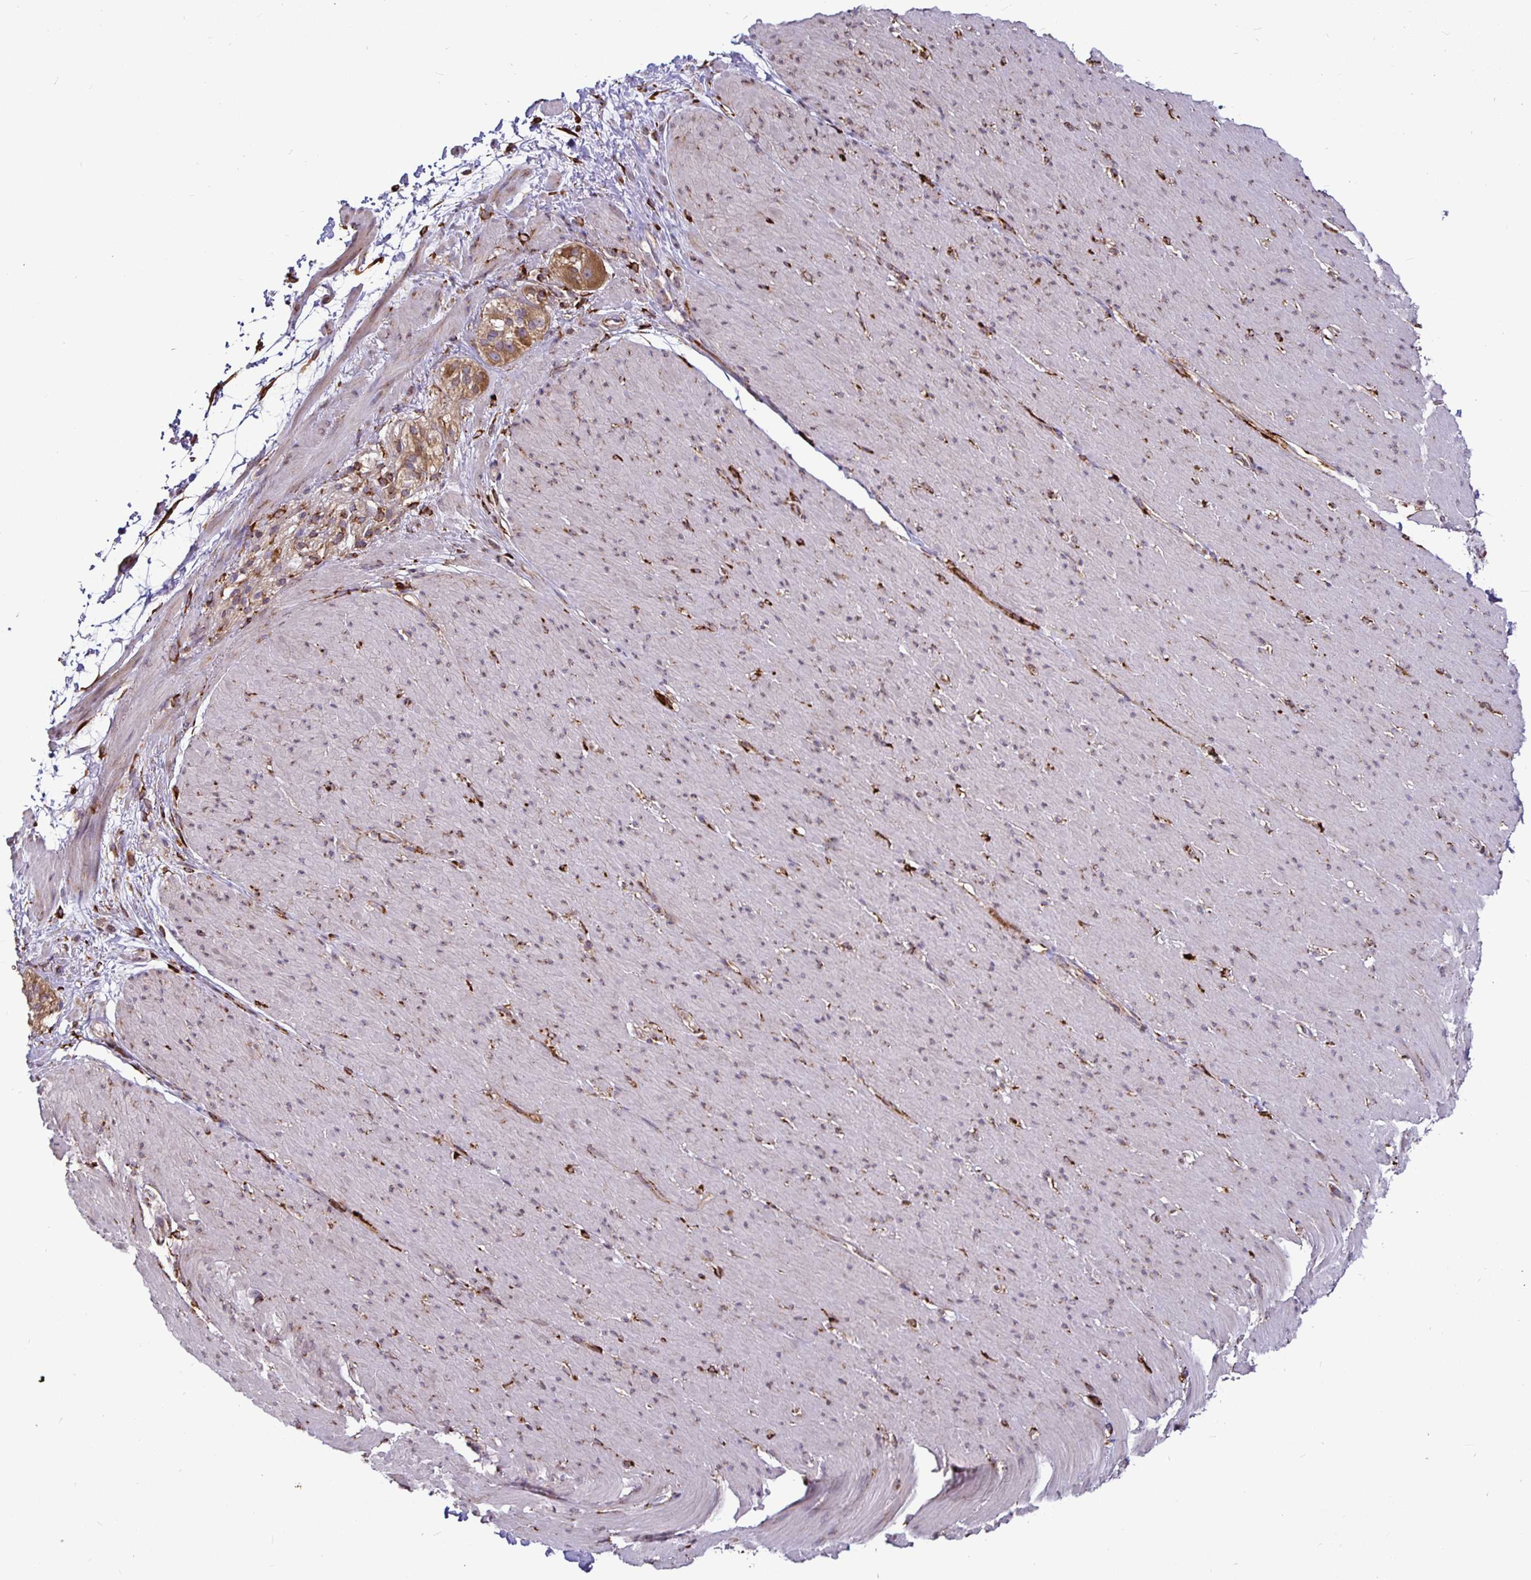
{"staining": {"intensity": "moderate", "quantity": "25%-75%", "location": "cytoplasmic/membranous"}, "tissue": "smooth muscle", "cell_type": "Smooth muscle cells", "image_type": "normal", "snomed": [{"axis": "morphology", "description": "Normal tissue, NOS"}, {"axis": "topography", "description": "Smooth muscle"}, {"axis": "topography", "description": "Rectum"}], "caption": "Brown immunohistochemical staining in normal smooth muscle exhibits moderate cytoplasmic/membranous expression in about 25%-75% of smooth muscle cells. The protein is stained brown, and the nuclei are stained in blue (DAB IHC with brightfield microscopy, high magnification).", "gene": "P4HA2", "patient": {"sex": "male", "age": 53}}